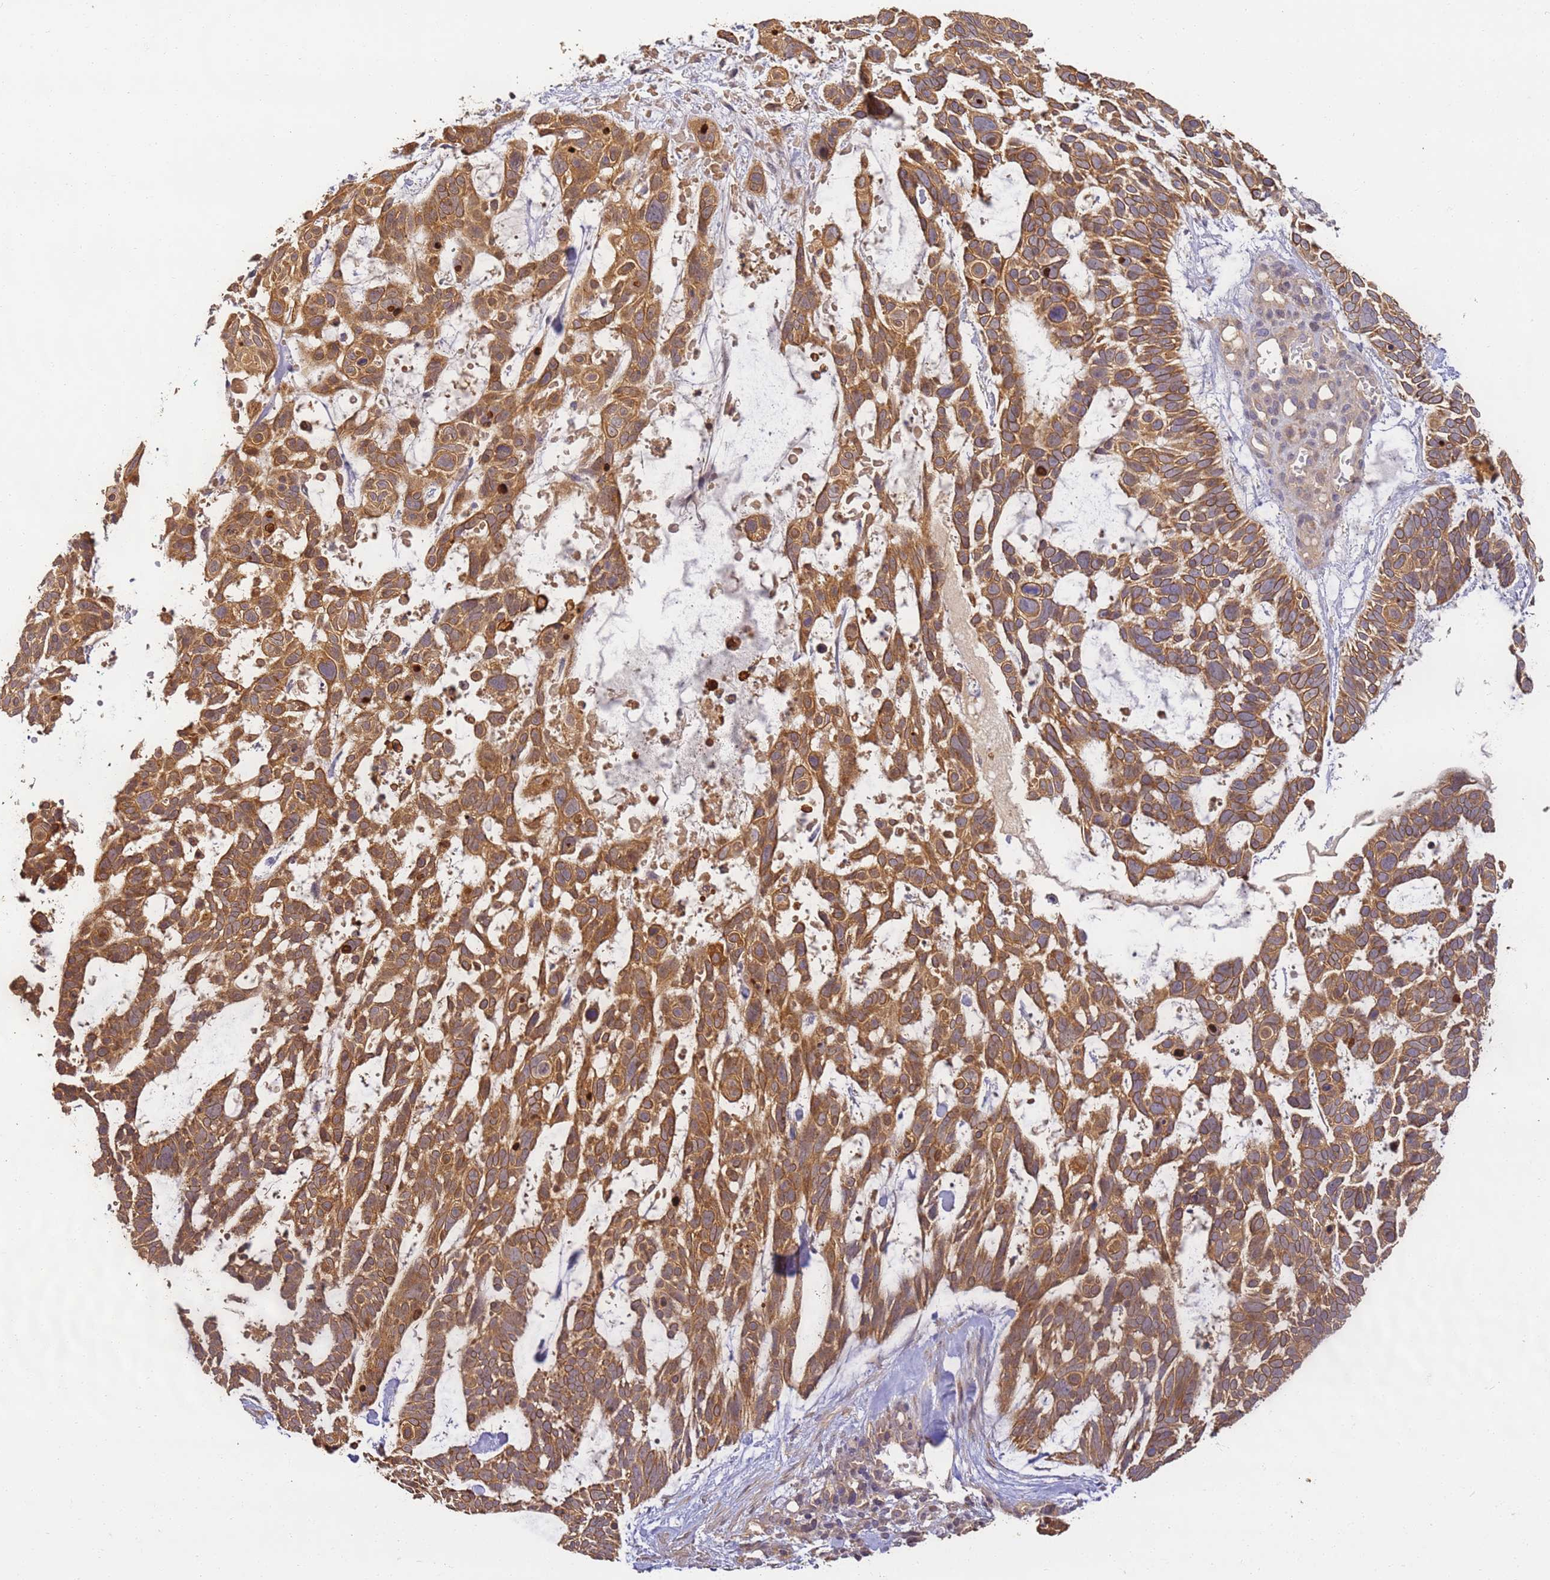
{"staining": {"intensity": "moderate", "quantity": ">75%", "location": "cytoplasmic/membranous"}, "tissue": "skin cancer", "cell_type": "Tumor cells", "image_type": "cancer", "snomed": [{"axis": "morphology", "description": "Basal cell carcinoma"}, {"axis": "topography", "description": "Skin"}], "caption": "The micrograph reveals immunohistochemical staining of skin cancer (basal cell carcinoma). There is moderate cytoplasmic/membranous expression is present in about >75% of tumor cells. (IHC, brightfield microscopy, high magnification).", "gene": "TIGAR", "patient": {"sex": "male", "age": 88}}